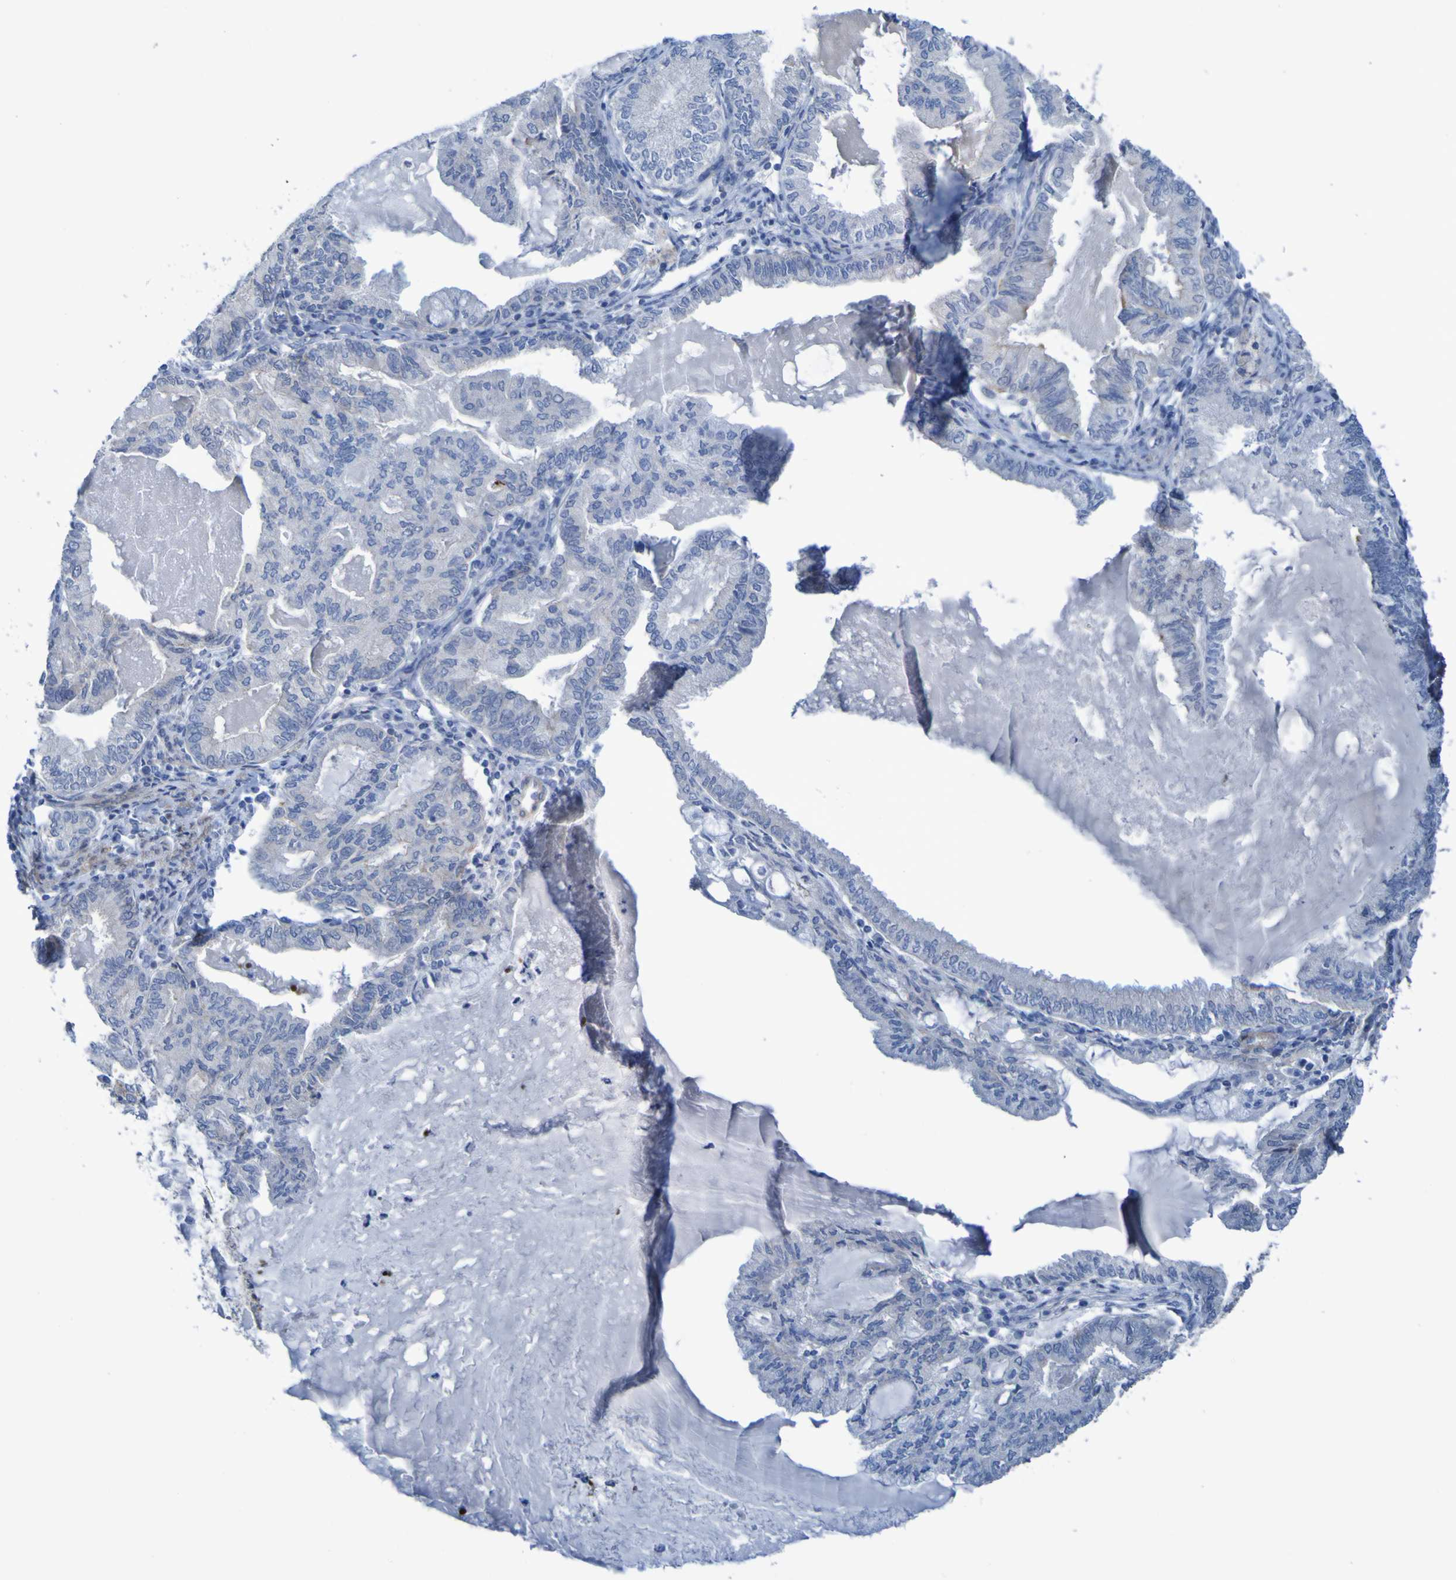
{"staining": {"intensity": "negative", "quantity": "none", "location": "none"}, "tissue": "endometrial cancer", "cell_type": "Tumor cells", "image_type": "cancer", "snomed": [{"axis": "morphology", "description": "Adenocarcinoma, NOS"}, {"axis": "topography", "description": "Endometrium"}], "caption": "There is no significant staining in tumor cells of endometrial cancer (adenocarcinoma). (DAB (3,3'-diaminobenzidine) IHC with hematoxylin counter stain).", "gene": "LPP", "patient": {"sex": "female", "age": 86}}